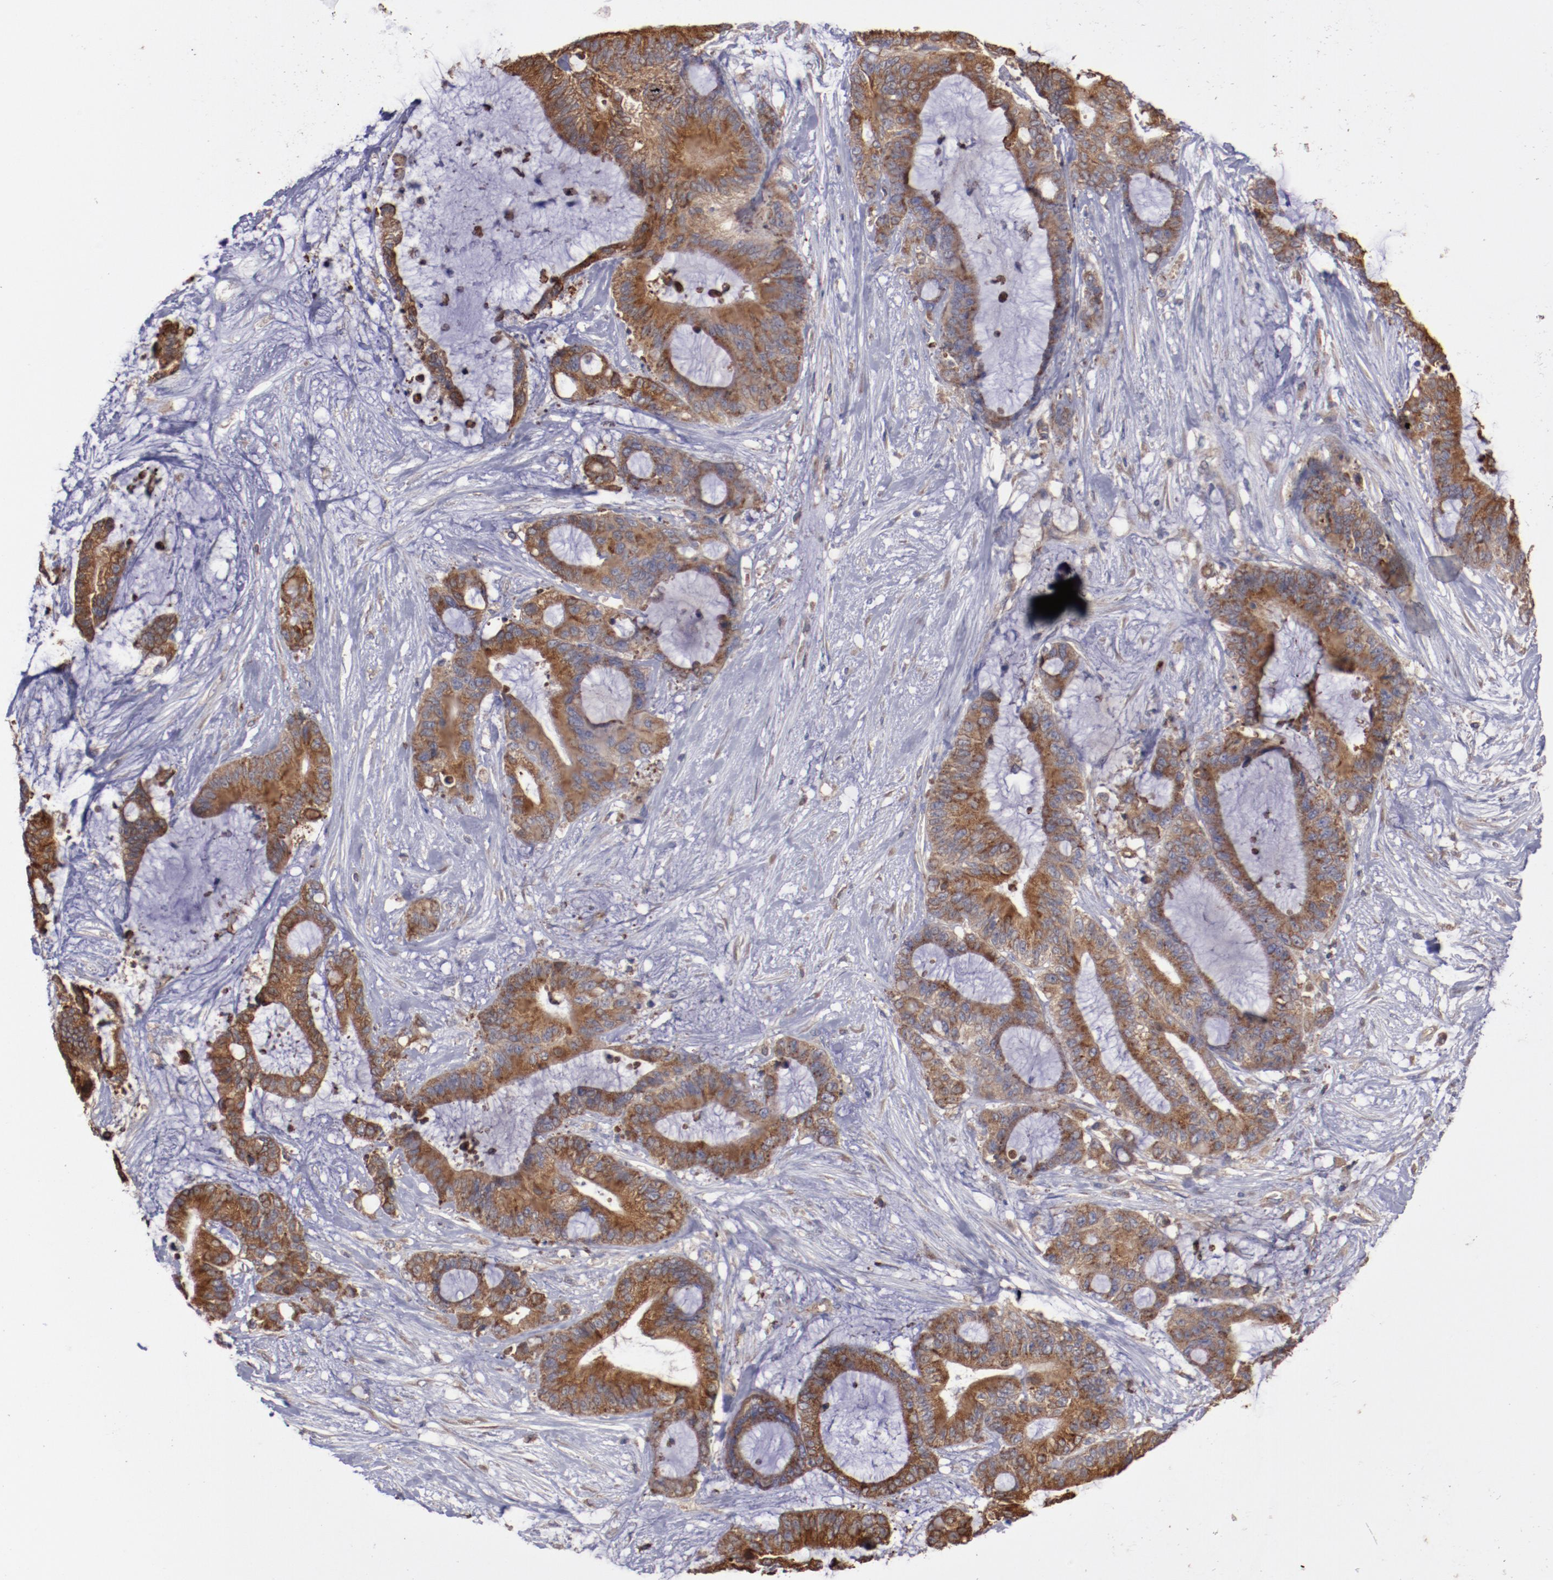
{"staining": {"intensity": "moderate", "quantity": ">75%", "location": "cytoplasmic/membranous"}, "tissue": "liver cancer", "cell_type": "Tumor cells", "image_type": "cancer", "snomed": [{"axis": "morphology", "description": "Cholangiocarcinoma"}, {"axis": "topography", "description": "Liver"}], "caption": "Brown immunohistochemical staining in human liver cholangiocarcinoma displays moderate cytoplasmic/membranous positivity in about >75% of tumor cells.", "gene": "NFKBIE", "patient": {"sex": "female", "age": 73}}